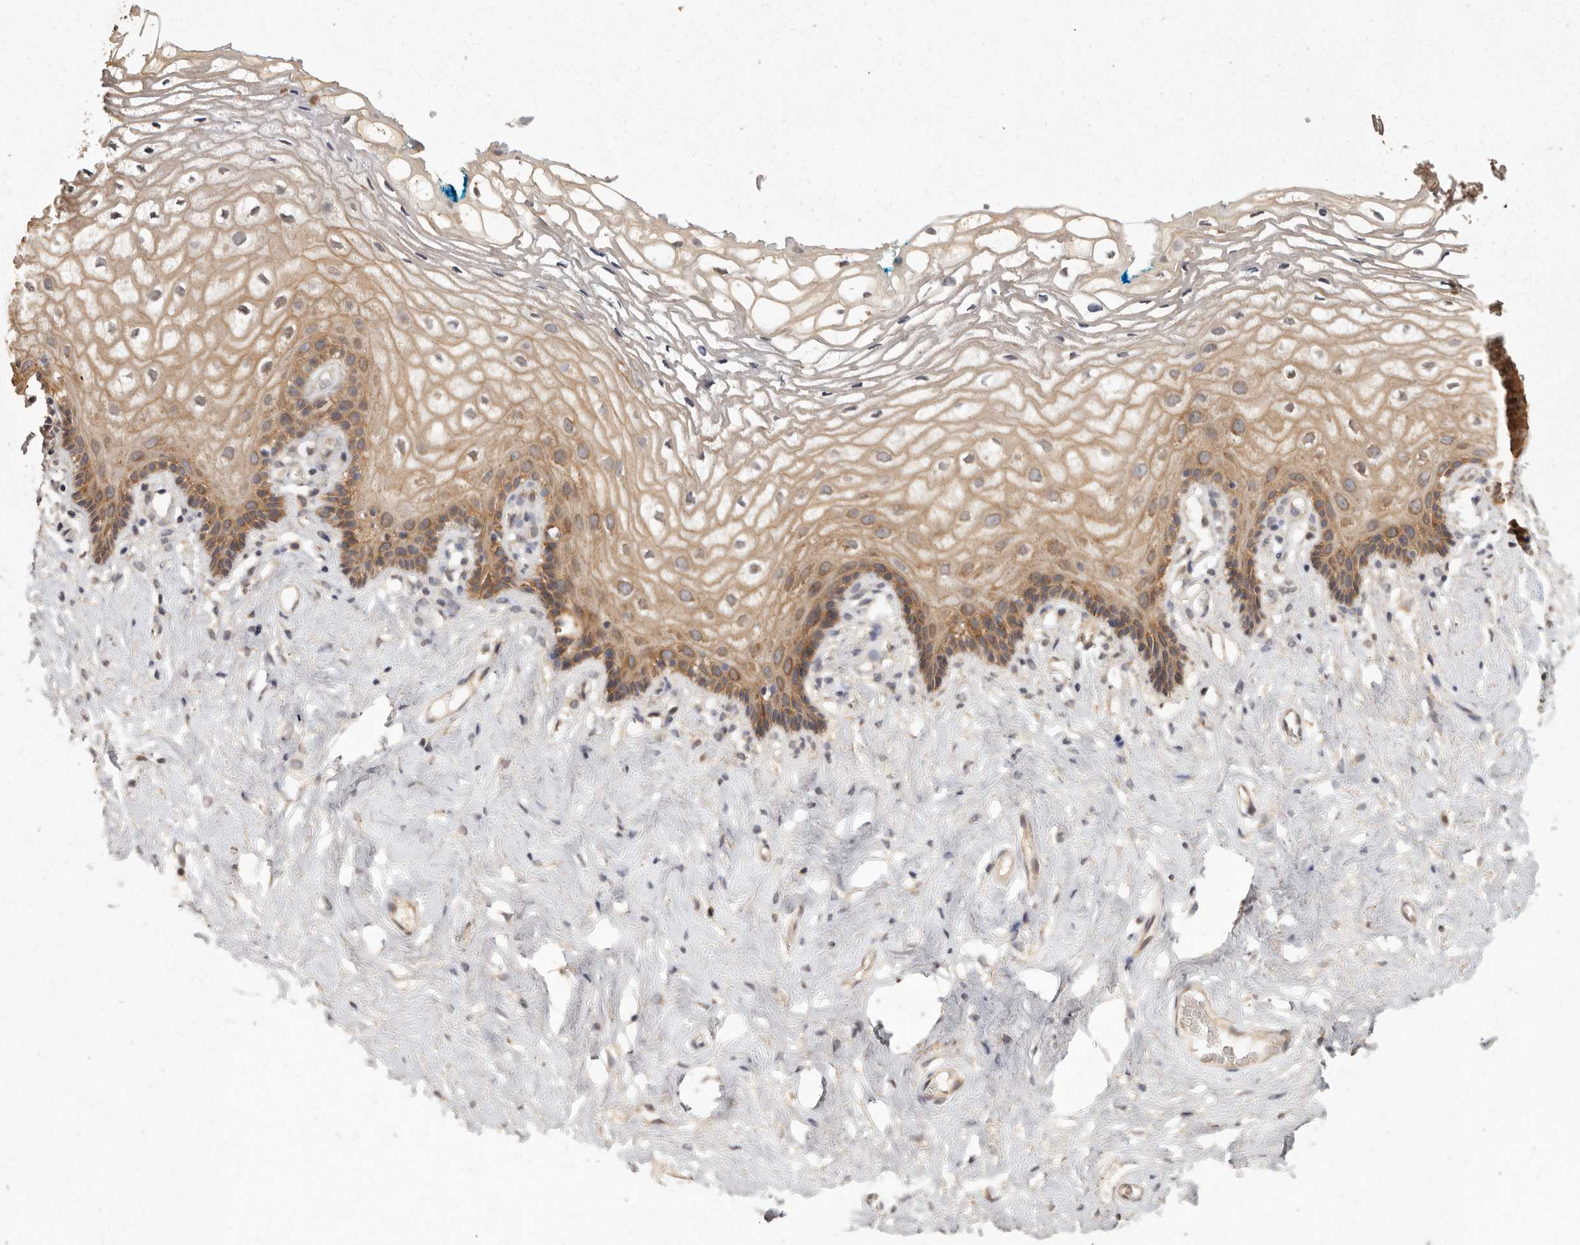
{"staining": {"intensity": "moderate", "quantity": ">75%", "location": "cytoplasmic/membranous"}, "tissue": "vagina", "cell_type": "Squamous epithelial cells", "image_type": "normal", "snomed": [{"axis": "morphology", "description": "Normal tissue, NOS"}, {"axis": "morphology", "description": "Adenocarcinoma, NOS"}, {"axis": "topography", "description": "Rectum"}, {"axis": "topography", "description": "Vagina"}], "caption": "Vagina stained for a protein demonstrates moderate cytoplasmic/membranous positivity in squamous epithelial cells. Ihc stains the protein of interest in brown and the nuclei are stained blue.", "gene": "BAIAP2", "patient": {"sex": "female", "age": 71}}